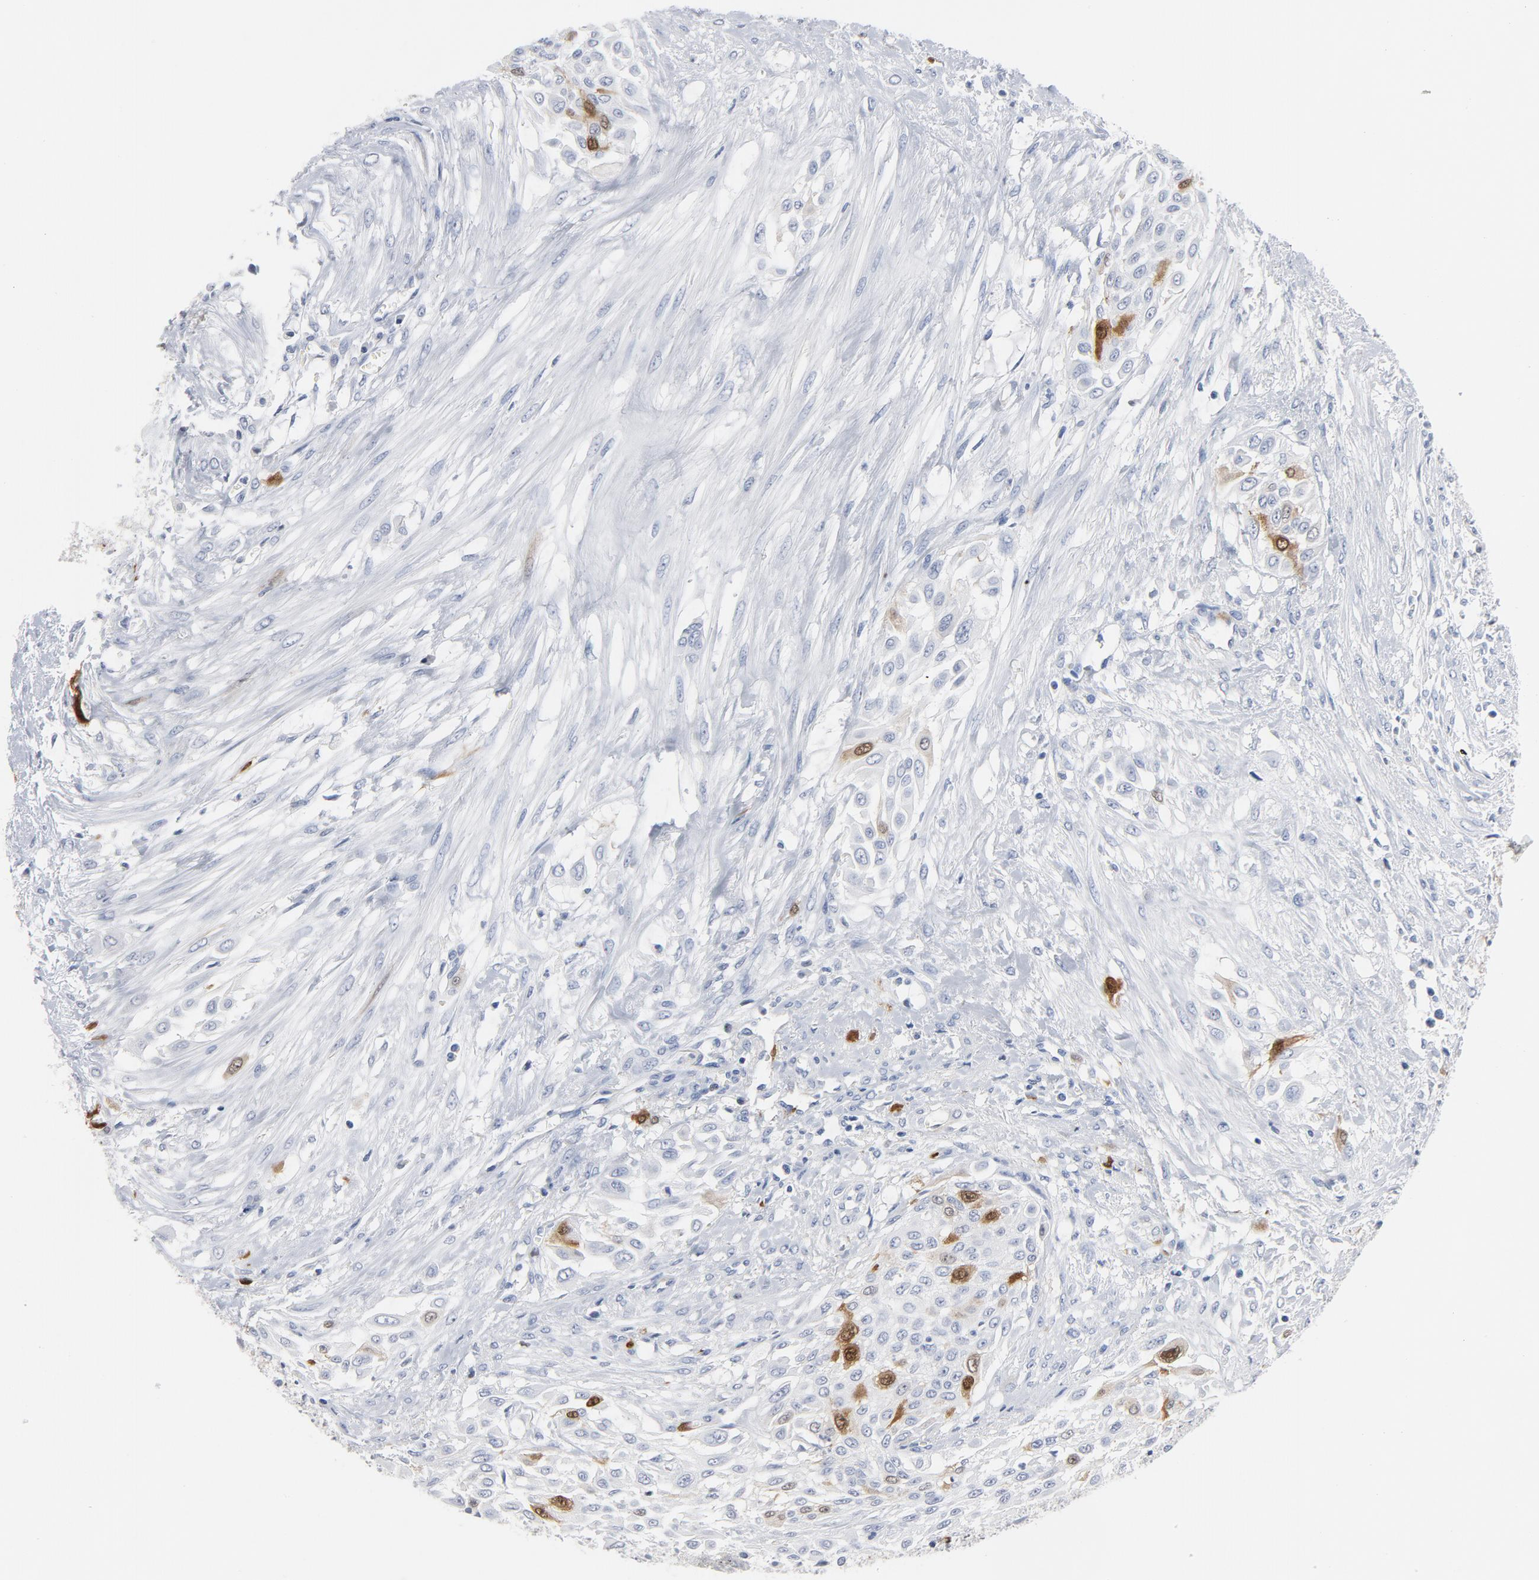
{"staining": {"intensity": "moderate", "quantity": "<25%", "location": "cytoplasmic/membranous,nuclear"}, "tissue": "urothelial cancer", "cell_type": "Tumor cells", "image_type": "cancer", "snomed": [{"axis": "morphology", "description": "Urothelial carcinoma, High grade"}, {"axis": "topography", "description": "Urinary bladder"}], "caption": "Immunohistochemistry (IHC) of urothelial cancer displays low levels of moderate cytoplasmic/membranous and nuclear positivity in about <25% of tumor cells.", "gene": "CDC20", "patient": {"sex": "male", "age": 57}}